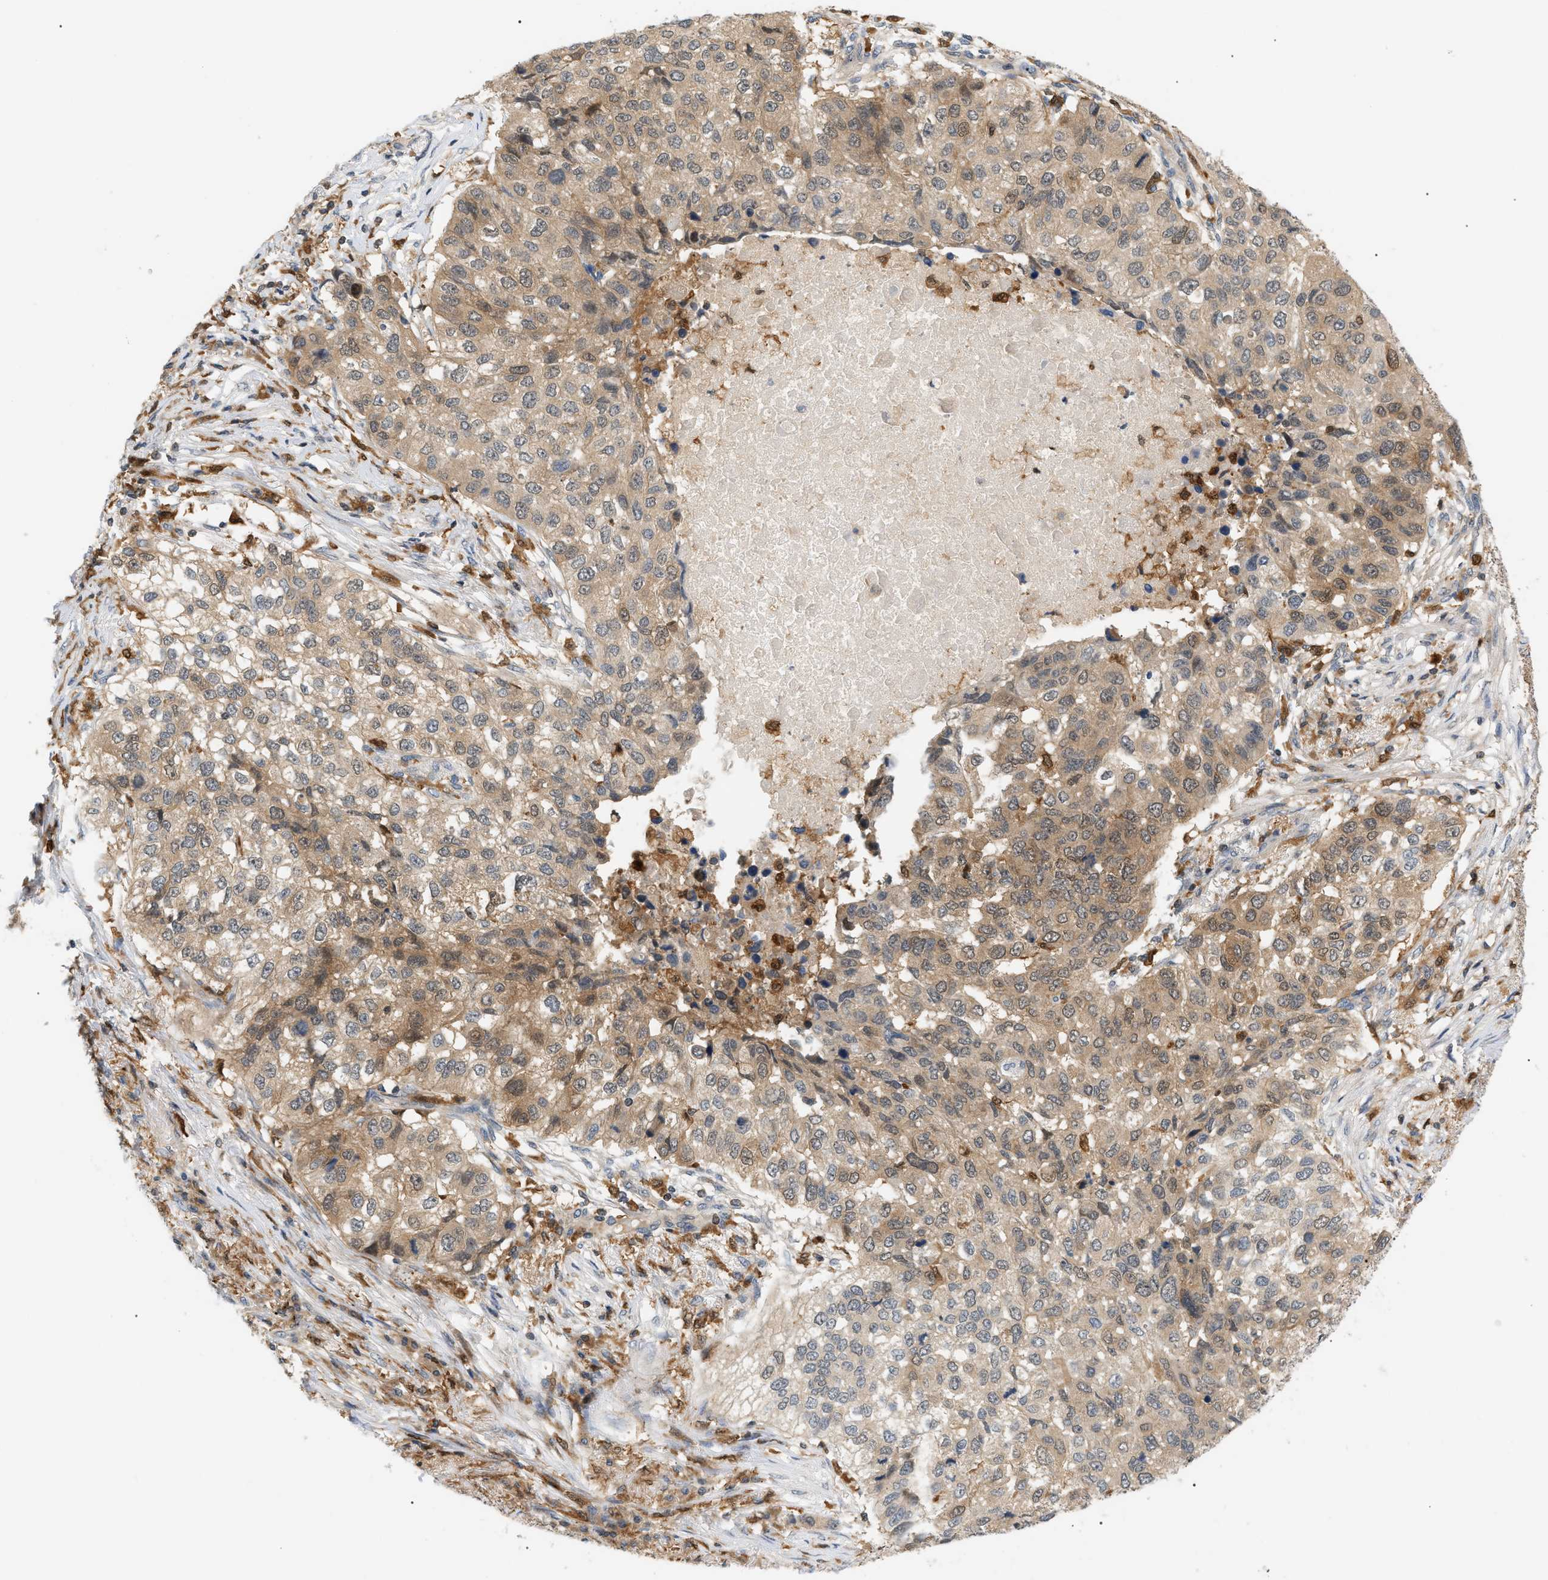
{"staining": {"intensity": "moderate", "quantity": ">75%", "location": "cytoplasmic/membranous"}, "tissue": "lung cancer", "cell_type": "Tumor cells", "image_type": "cancer", "snomed": [{"axis": "morphology", "description": "Squamous cell carcinoma, NOS"}, {"axis": "topography", "description": "Lung"}], "caption": "Protein expression analysis of human lung squamous cell carcinoma reveals moderate cytoplasmic/membranous expression in about >75% of tumor cells.", "gene": "PYCARD", "patient": {"sex": "male", "age": 57}}